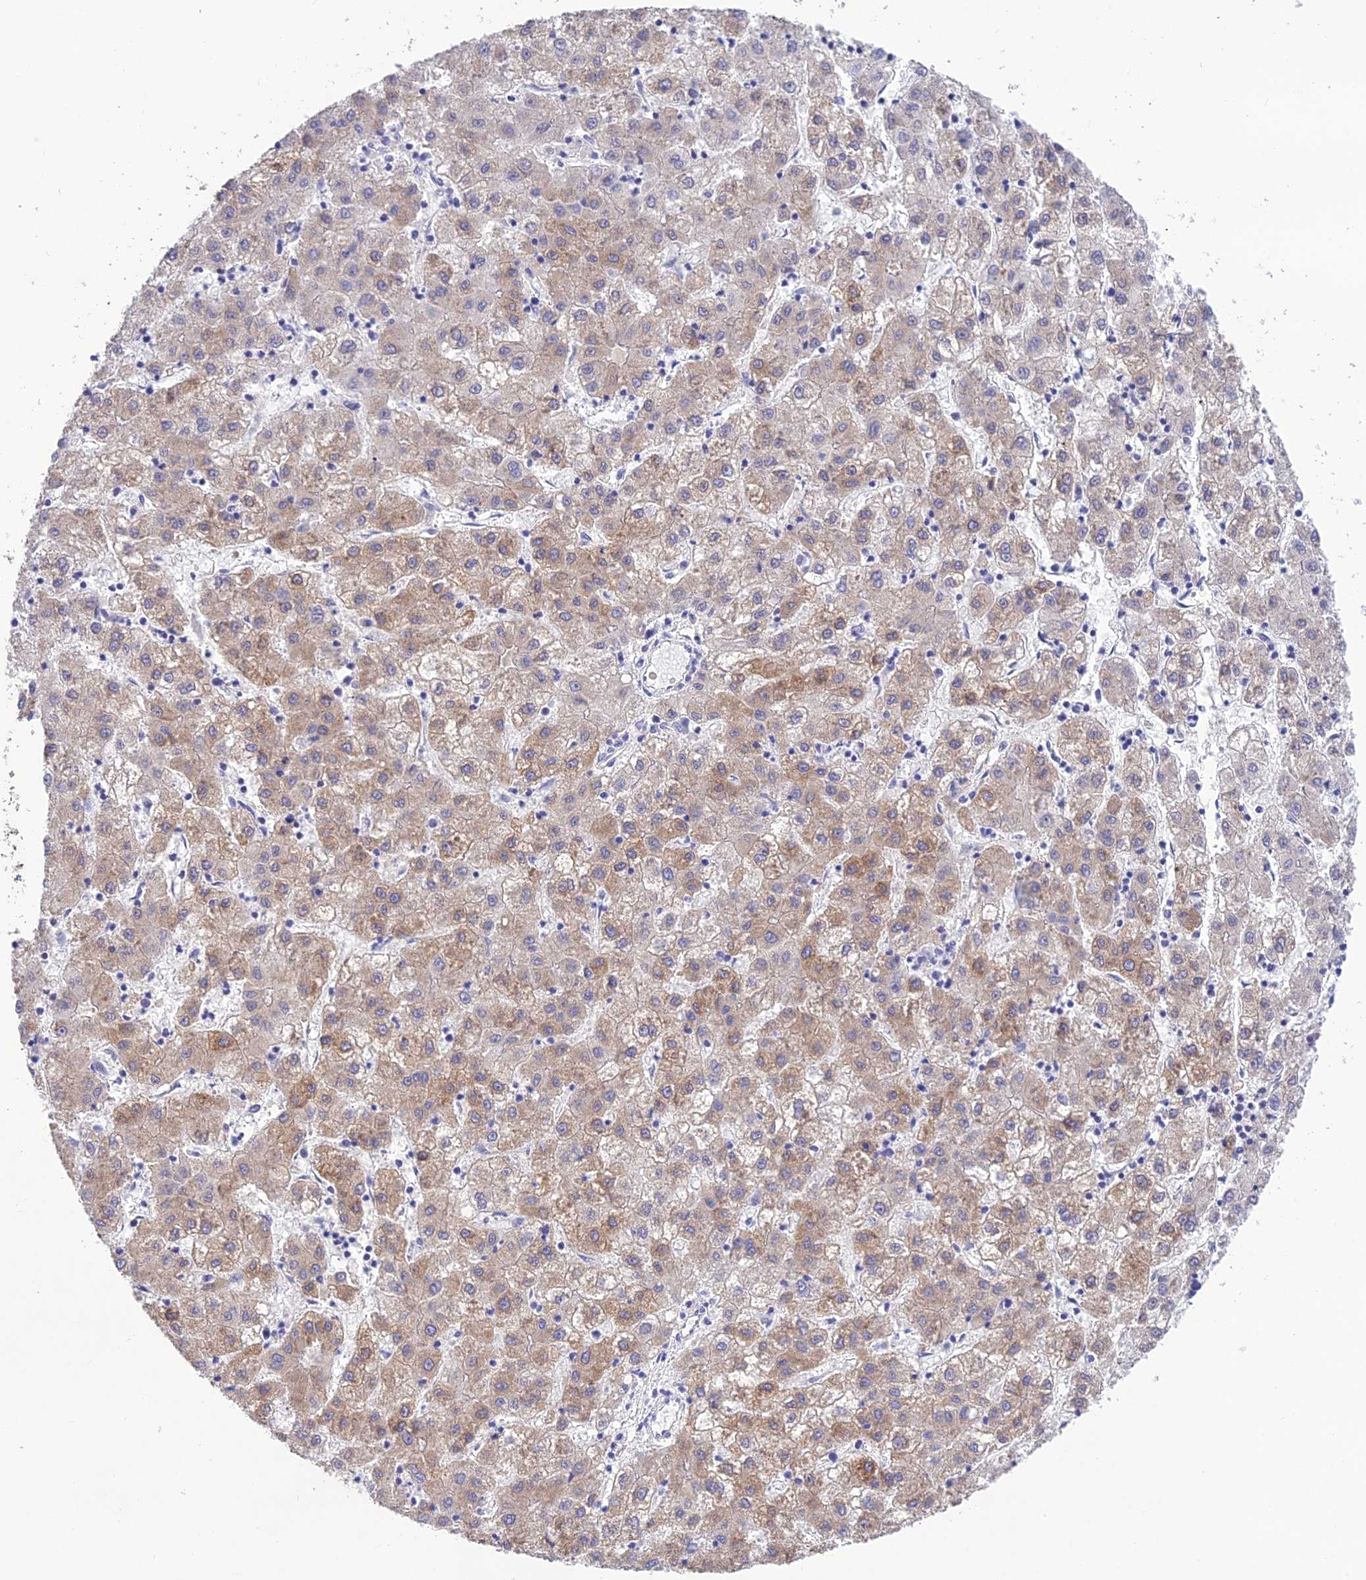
{"staining": {"intensity": "weak", "quantity": "25%-75%", "location": "cytoplasmic/membranous"}, "tissue": "liver cancer", "cell_type": "Tumor cells", "image_type": "cancer", "snomed": [{"axis": "morphology", "description": "Carcinoma, Hepatocellular, NOS"}, {"axis": "topography", "description": "Liver"}], "caption": "IHC of liver cancer (hepatocellular carcinoma) shows low levels of weak cytoplasmic/membranous positivity in about 25%-75% of tumor cells. (DAB IHC with brightfield microscopy, high magnification).", "gene": "HSD17B2", "patient": {"sex": "male", "age": 72}}